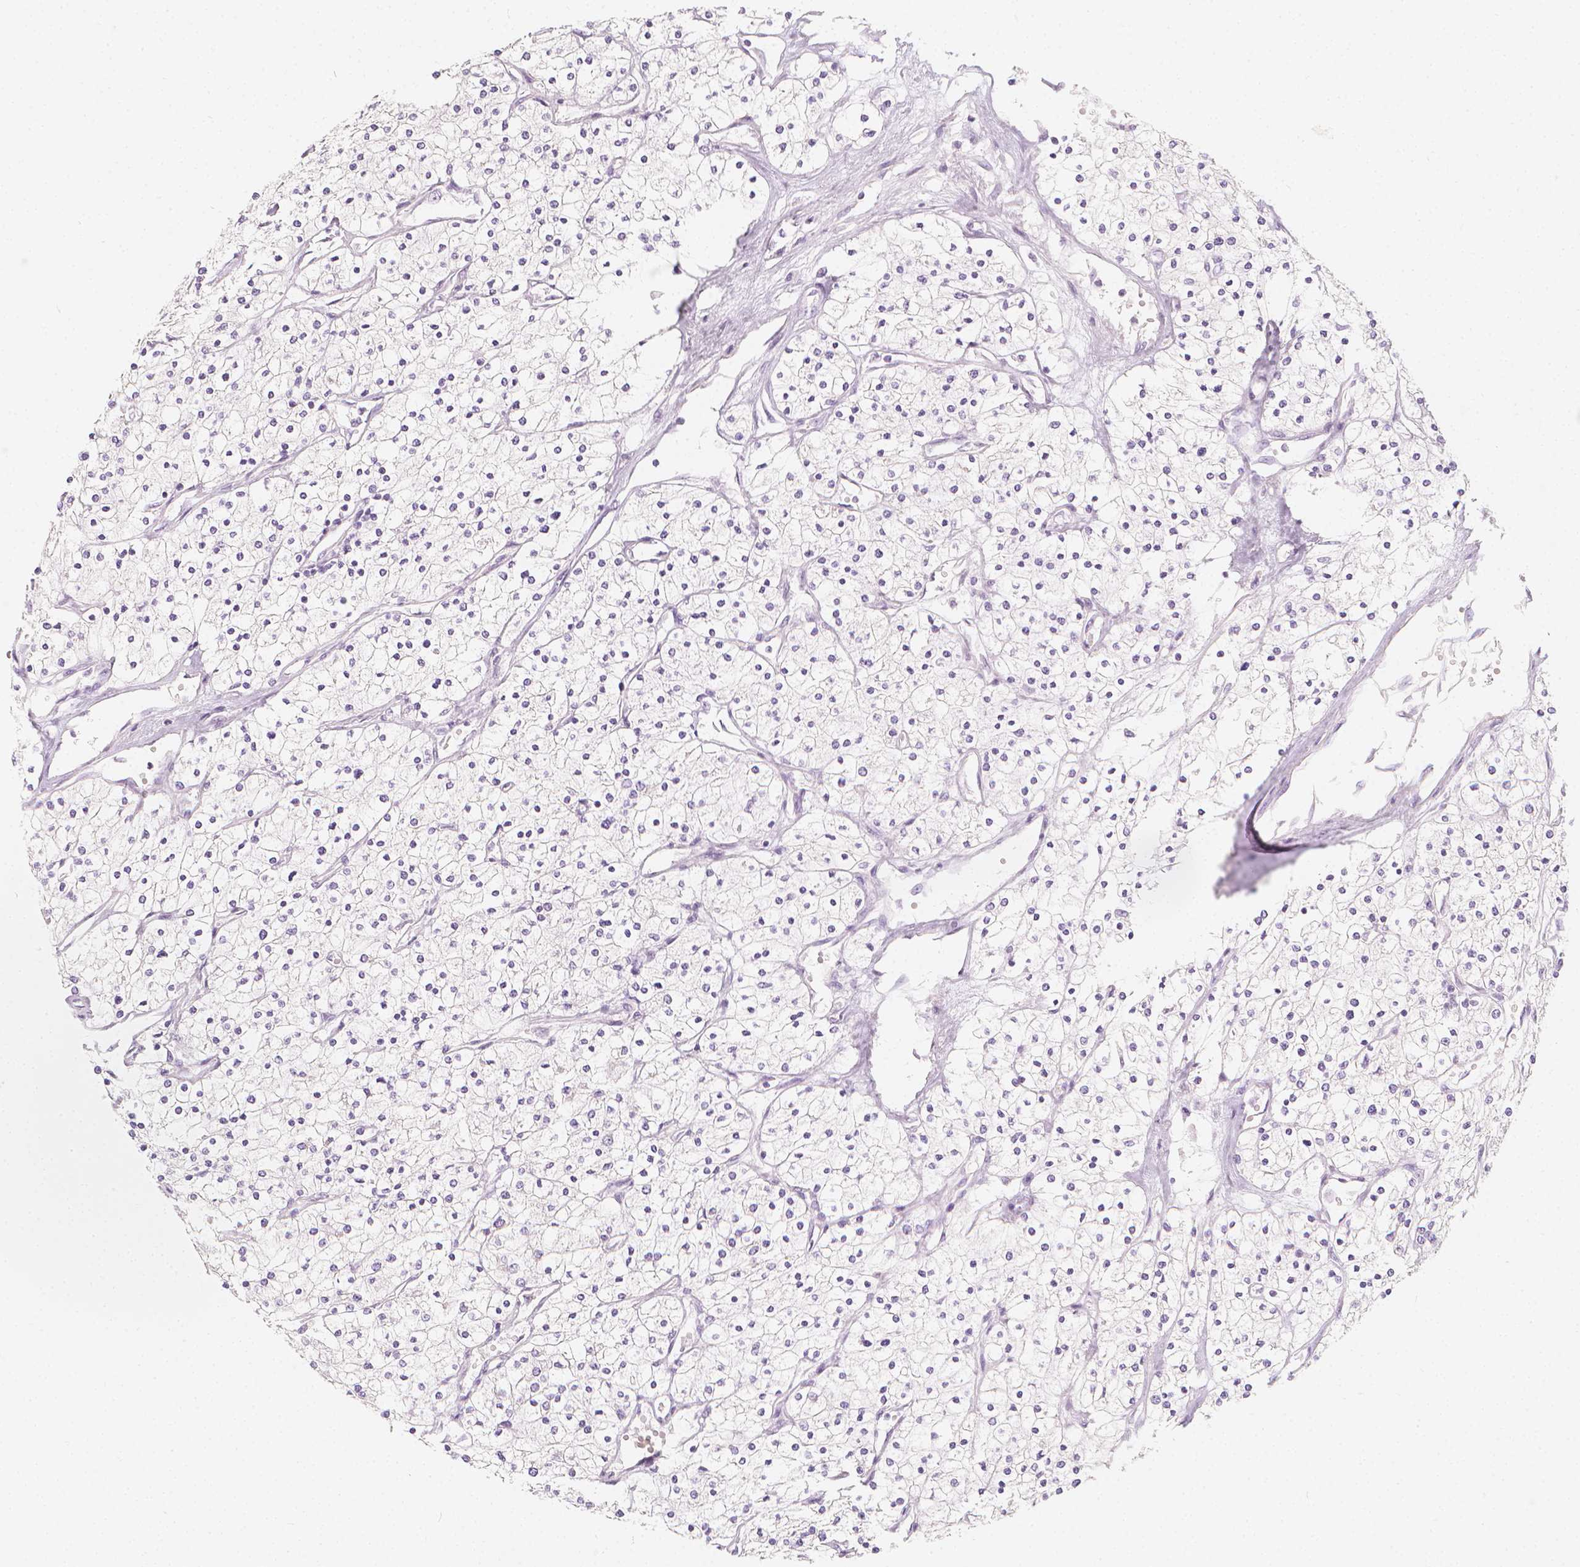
{"staining": {"intensity": "negative", "quantity": "none", "location": "none"}, "tissue": "renal cancer", "cell_type": "Tumor cells", "image_type": "cancer", "snomed": [{"axis": "morphology", "description": "Adenocarcinoma, NOS"}, {"axis": "topography", "description": "Kidney"}], "caption": "A high-resolution micrograph shows immunohistochemistry (IHC) staining of adenocarcinoma (renal), which displays no significant expression in tumor cells.", "gene": "RBFOX1", "patient": {"sex": "male", "age": 80}}